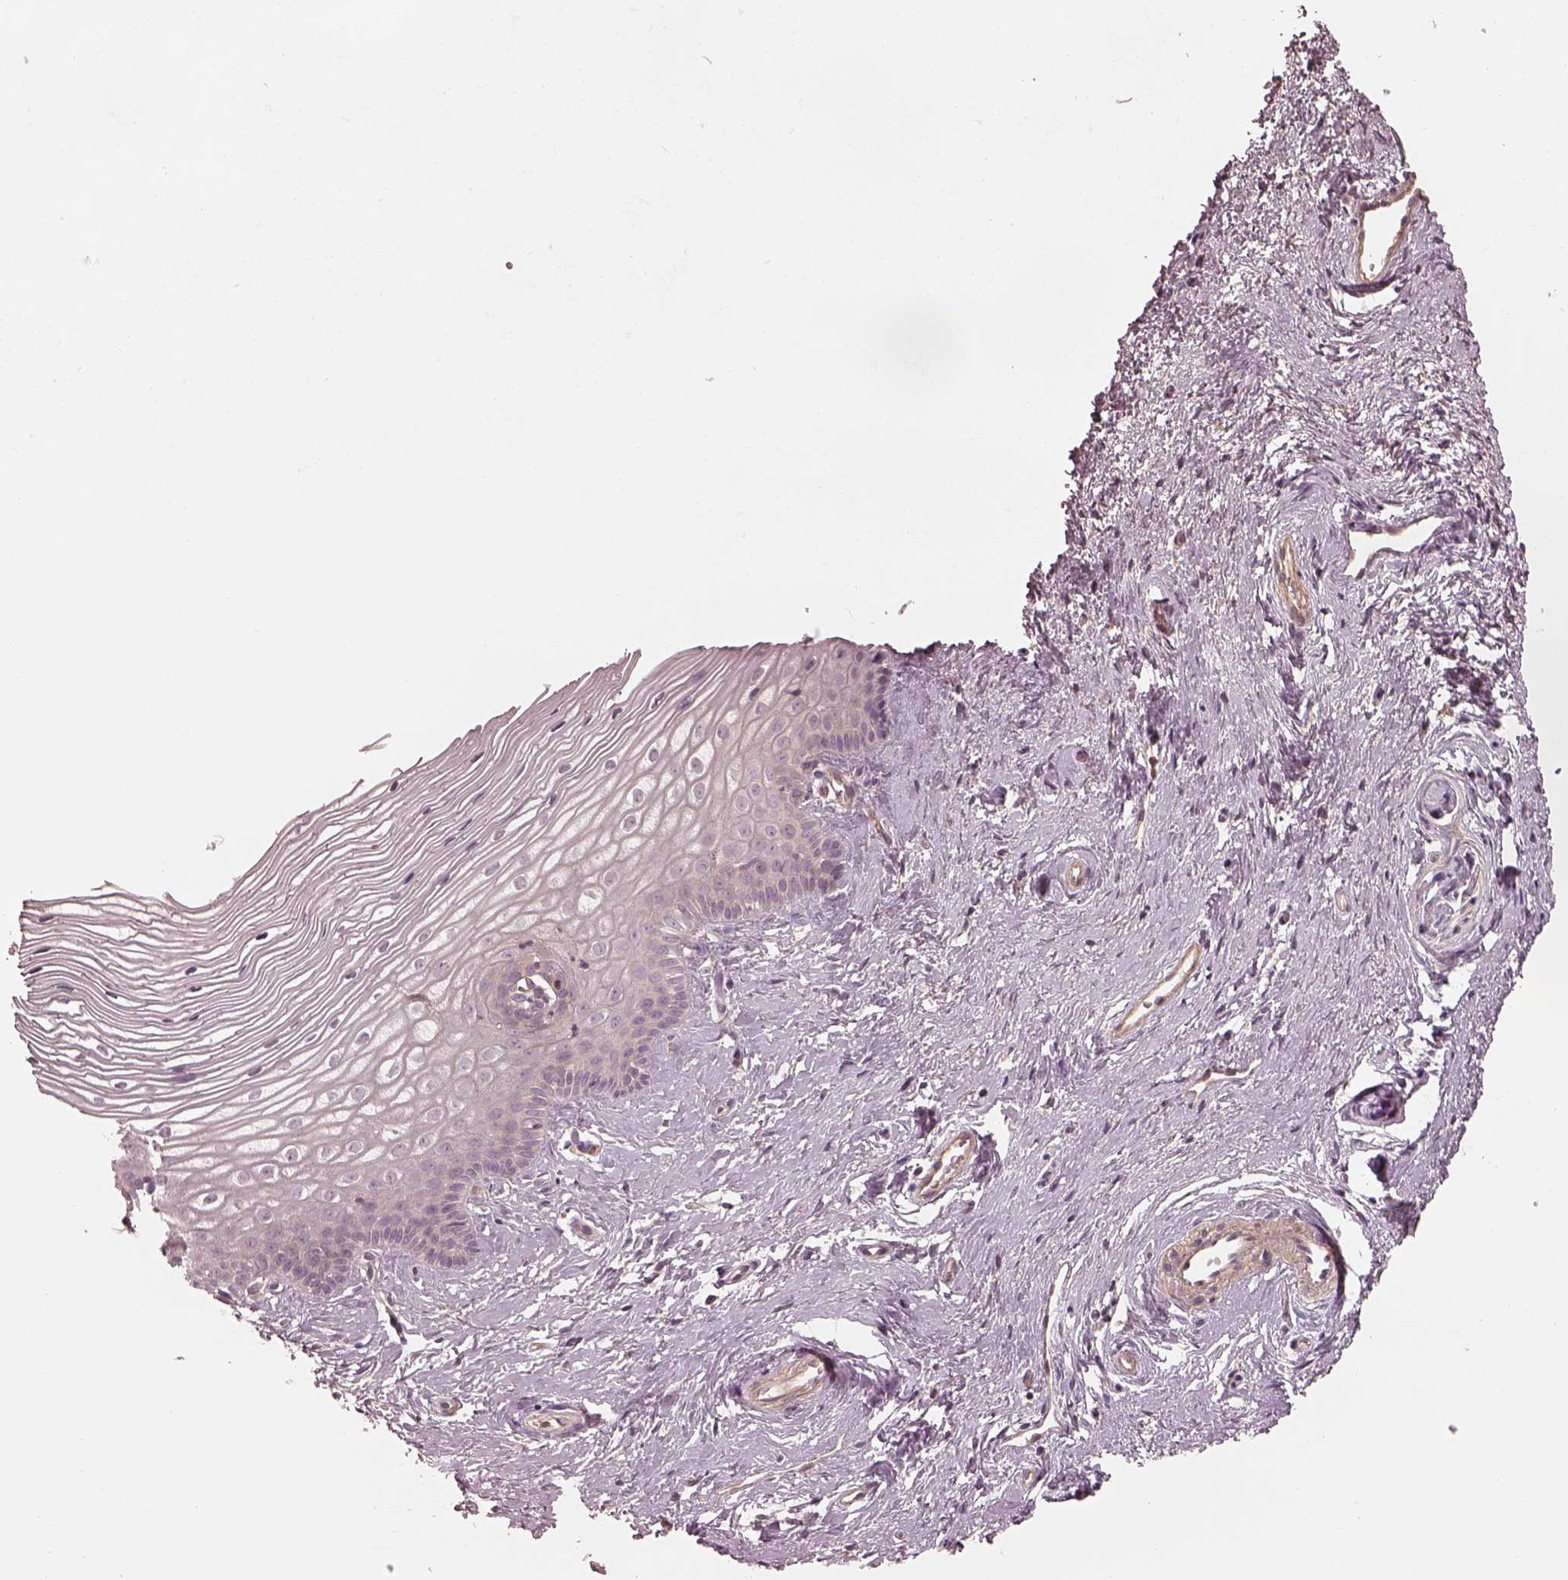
{"staining": {"intensity": "moderate", "quantity": ">75%", "location": "cytoplasmic/membranous"}, "tissue": "cervix", "cell_type": "Glandular cells", "image_type": "normal", "snomed": [{"axis": "morphology", "description": "Normal tissue, NOS"}, {"axis": "topography", "description": "Cervix"}], "caption": "The histopathology image shows staining of unremarkable cervix, revealing moderate cytoplasmic/membranous protein positivity (brown color) within glandular cells.", "gene": "FAM107B", "patient": {"sex": "female", "age": 40}}